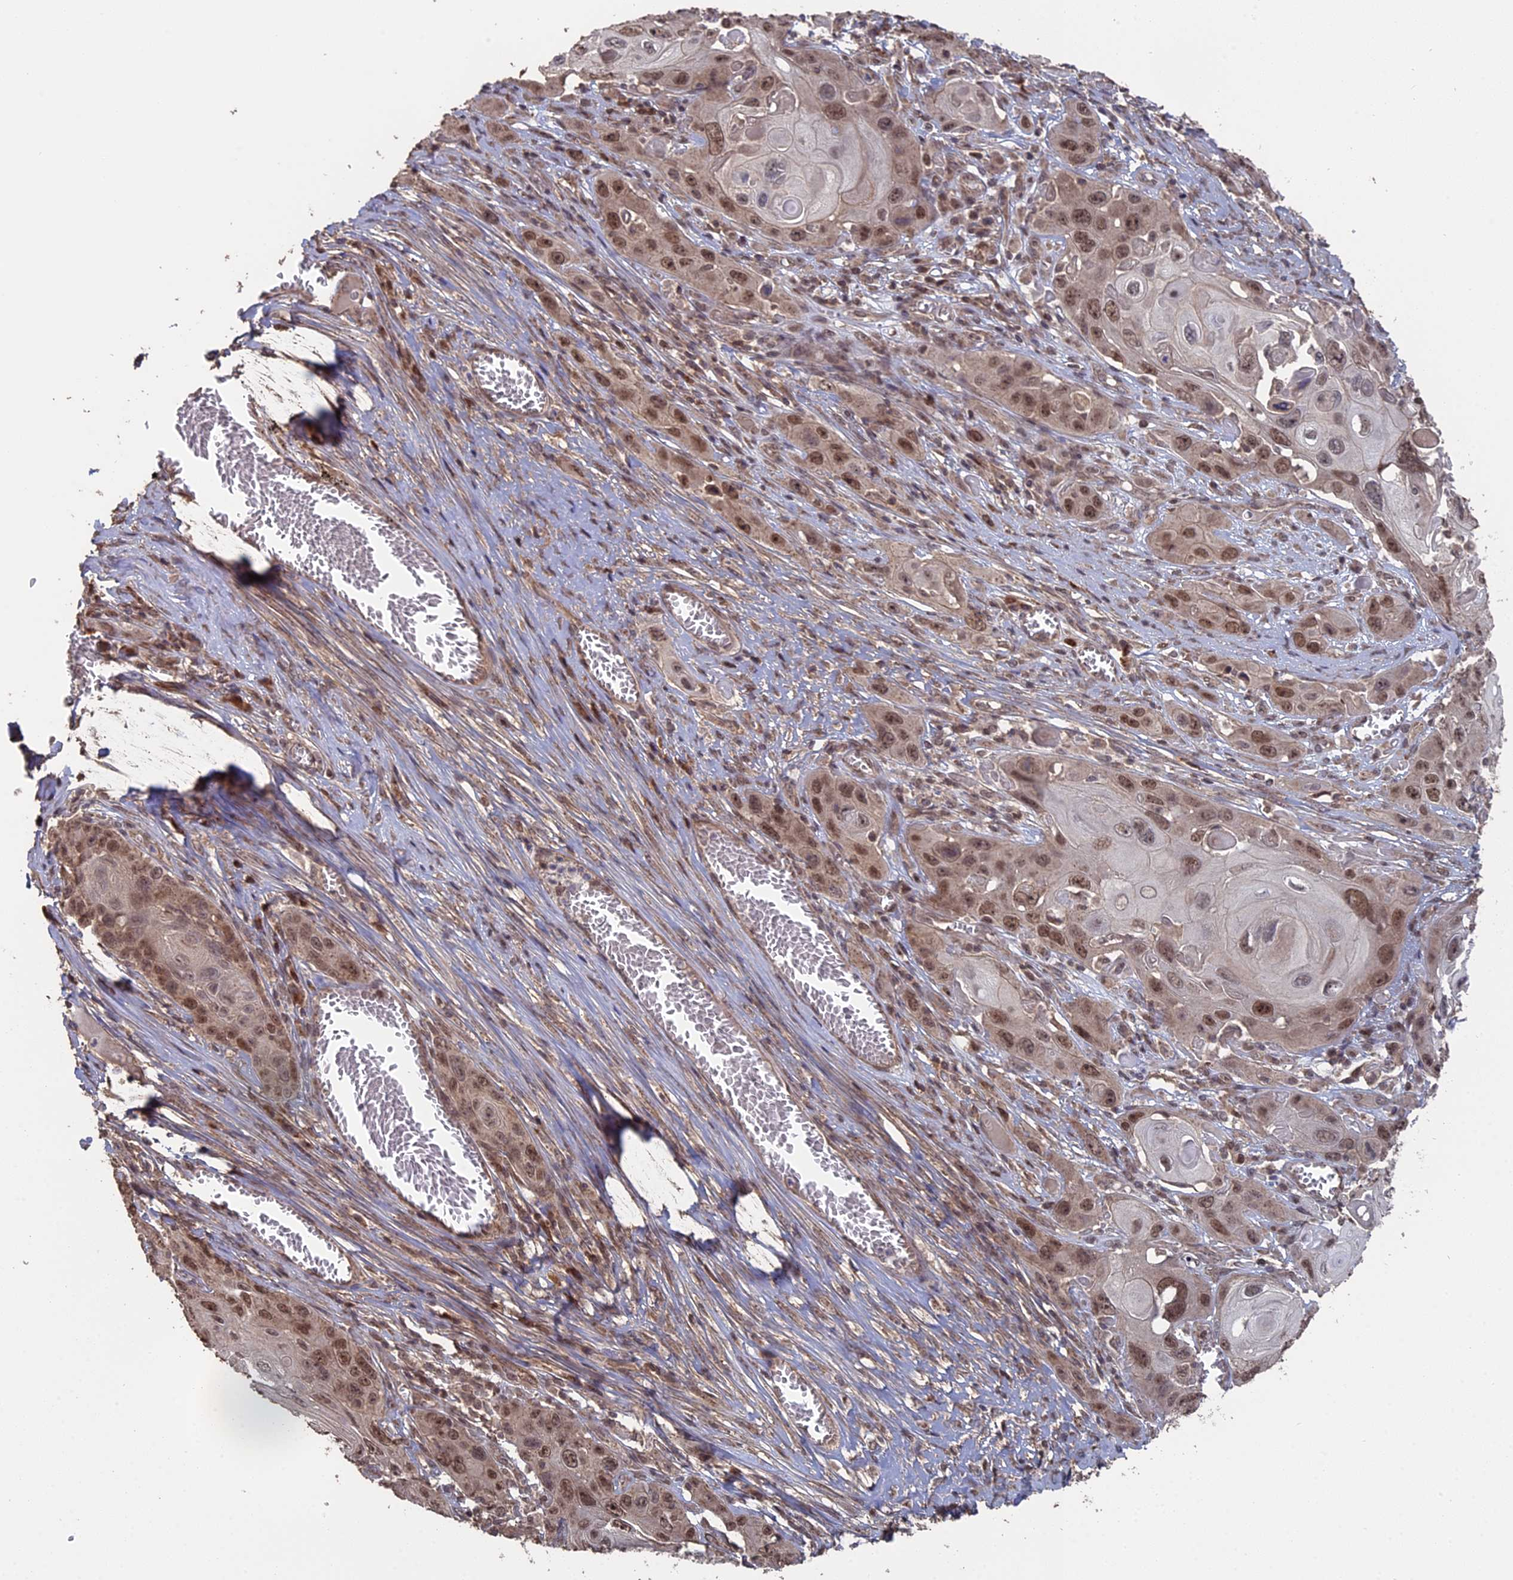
{"staining": {"intensity": "moderate", "quantity": ">75%", "location": "nuclear"}, "tissue": "skin cancer", "cell_type": "Tumor cells", "image_type": "cancer", "snomed": [{"axis": "morphology", "description": "Squamous cell carcinoma, NOS"}, {"axis": "topography", "description": "Skin"}], "caption": "Immunohistochemistry (IHC) (DAB) staining of skin squamous cell carcinoma exhibits moderate nuclear protein expression in about >75% of tumor cells.", "gene": "MYBL2", "patient": {"sex": "male", "age": 55}}